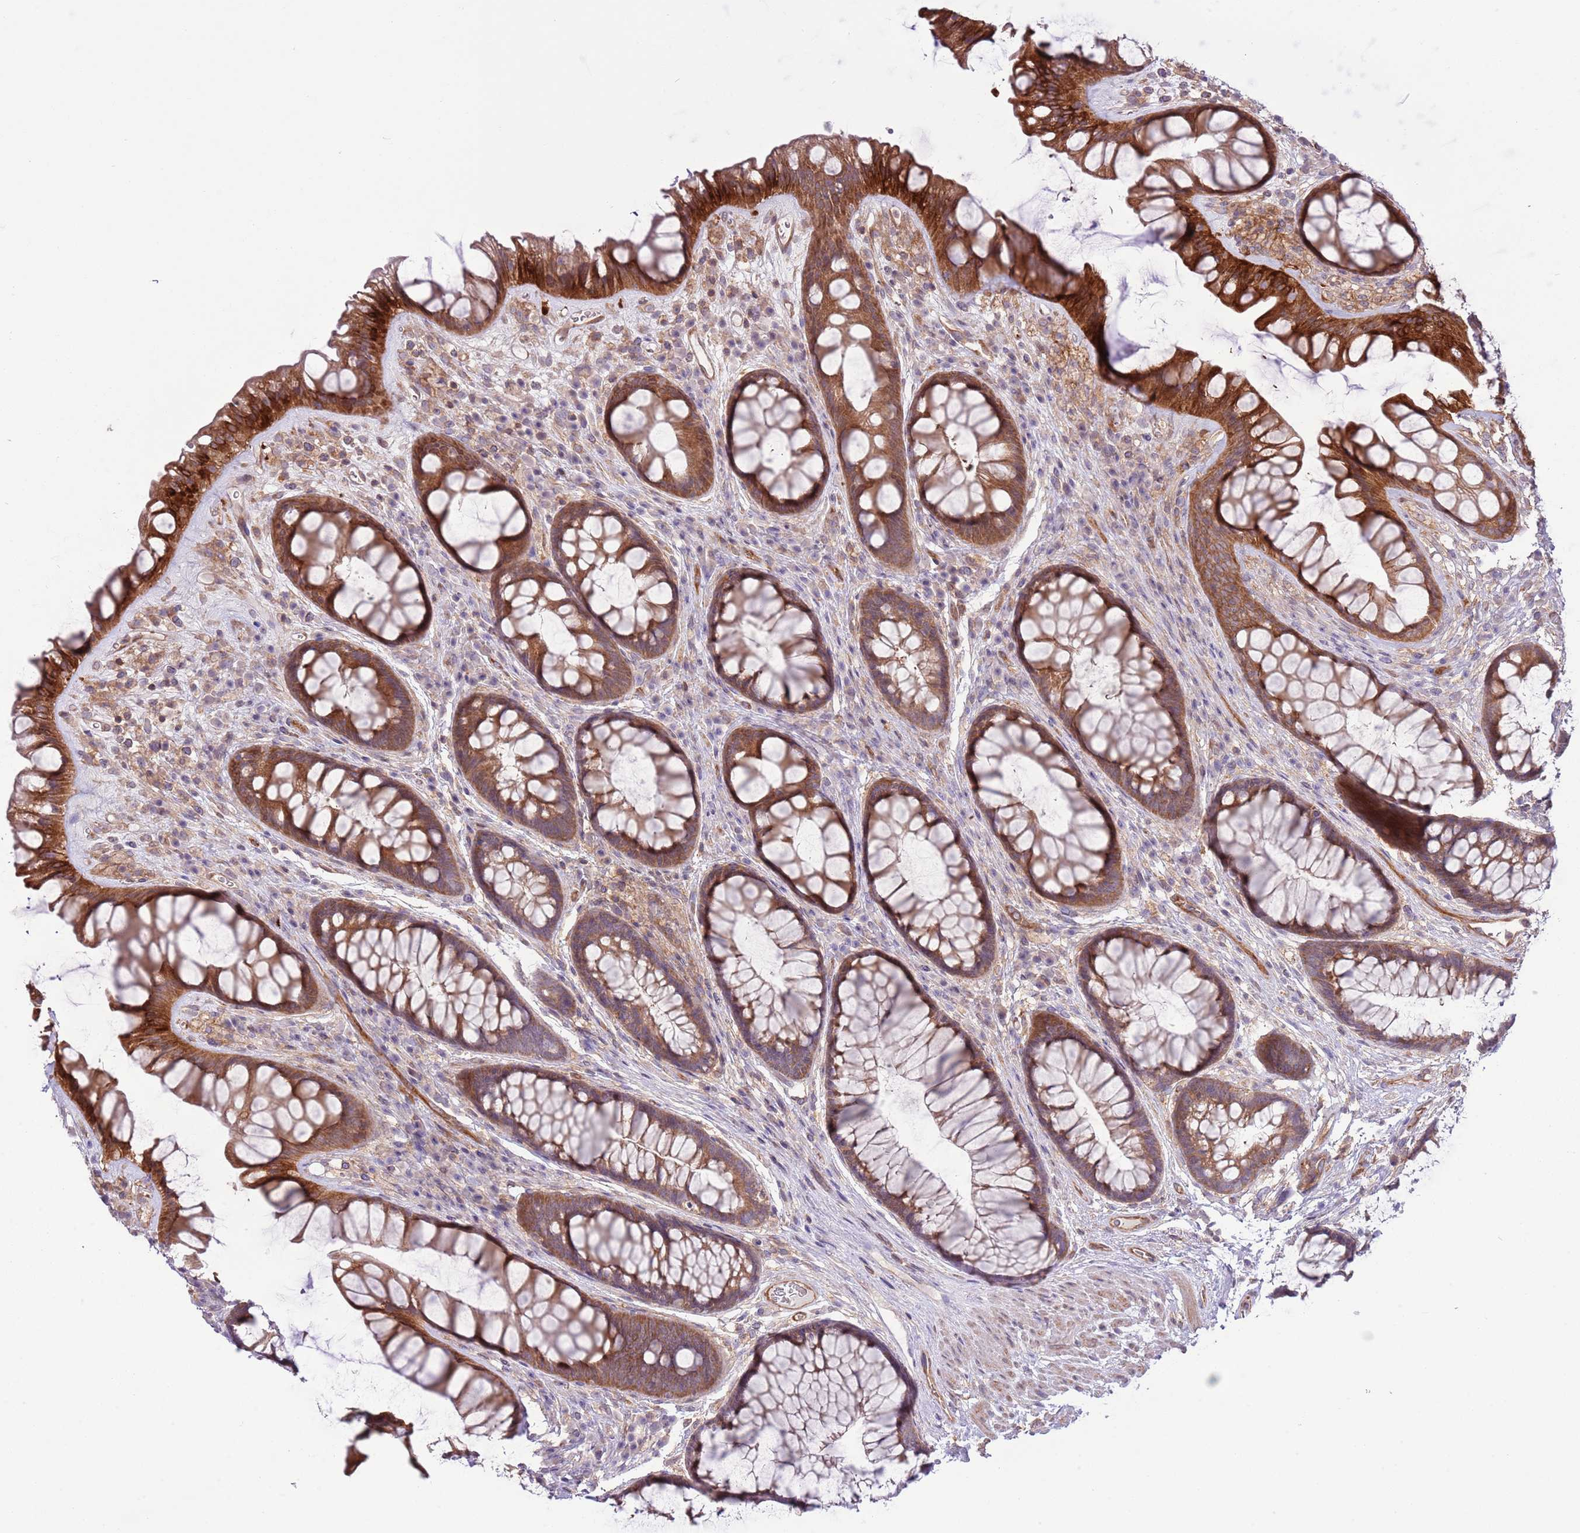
{"staining": {"intensity": "strong", "quantity": ">75%", "location": "cytoplasmic/membranous"}, "tissue": "rectum", "cell_type": "Glandular cells", "image_type": "normal", "snomed": [{"axis": "morphology", "description": "Normal tissue, NOS"}, {"axis": "topography", "description": "Rectum"}], "caption": "An IHC histopathology image of benign tissue is shown. Protein staining in brown shows strong cytoplasmic/membranous positivity in rectum within glandular cells.", "gene": "LPIN2", "patient": {"sex": "male", "age": 74}}